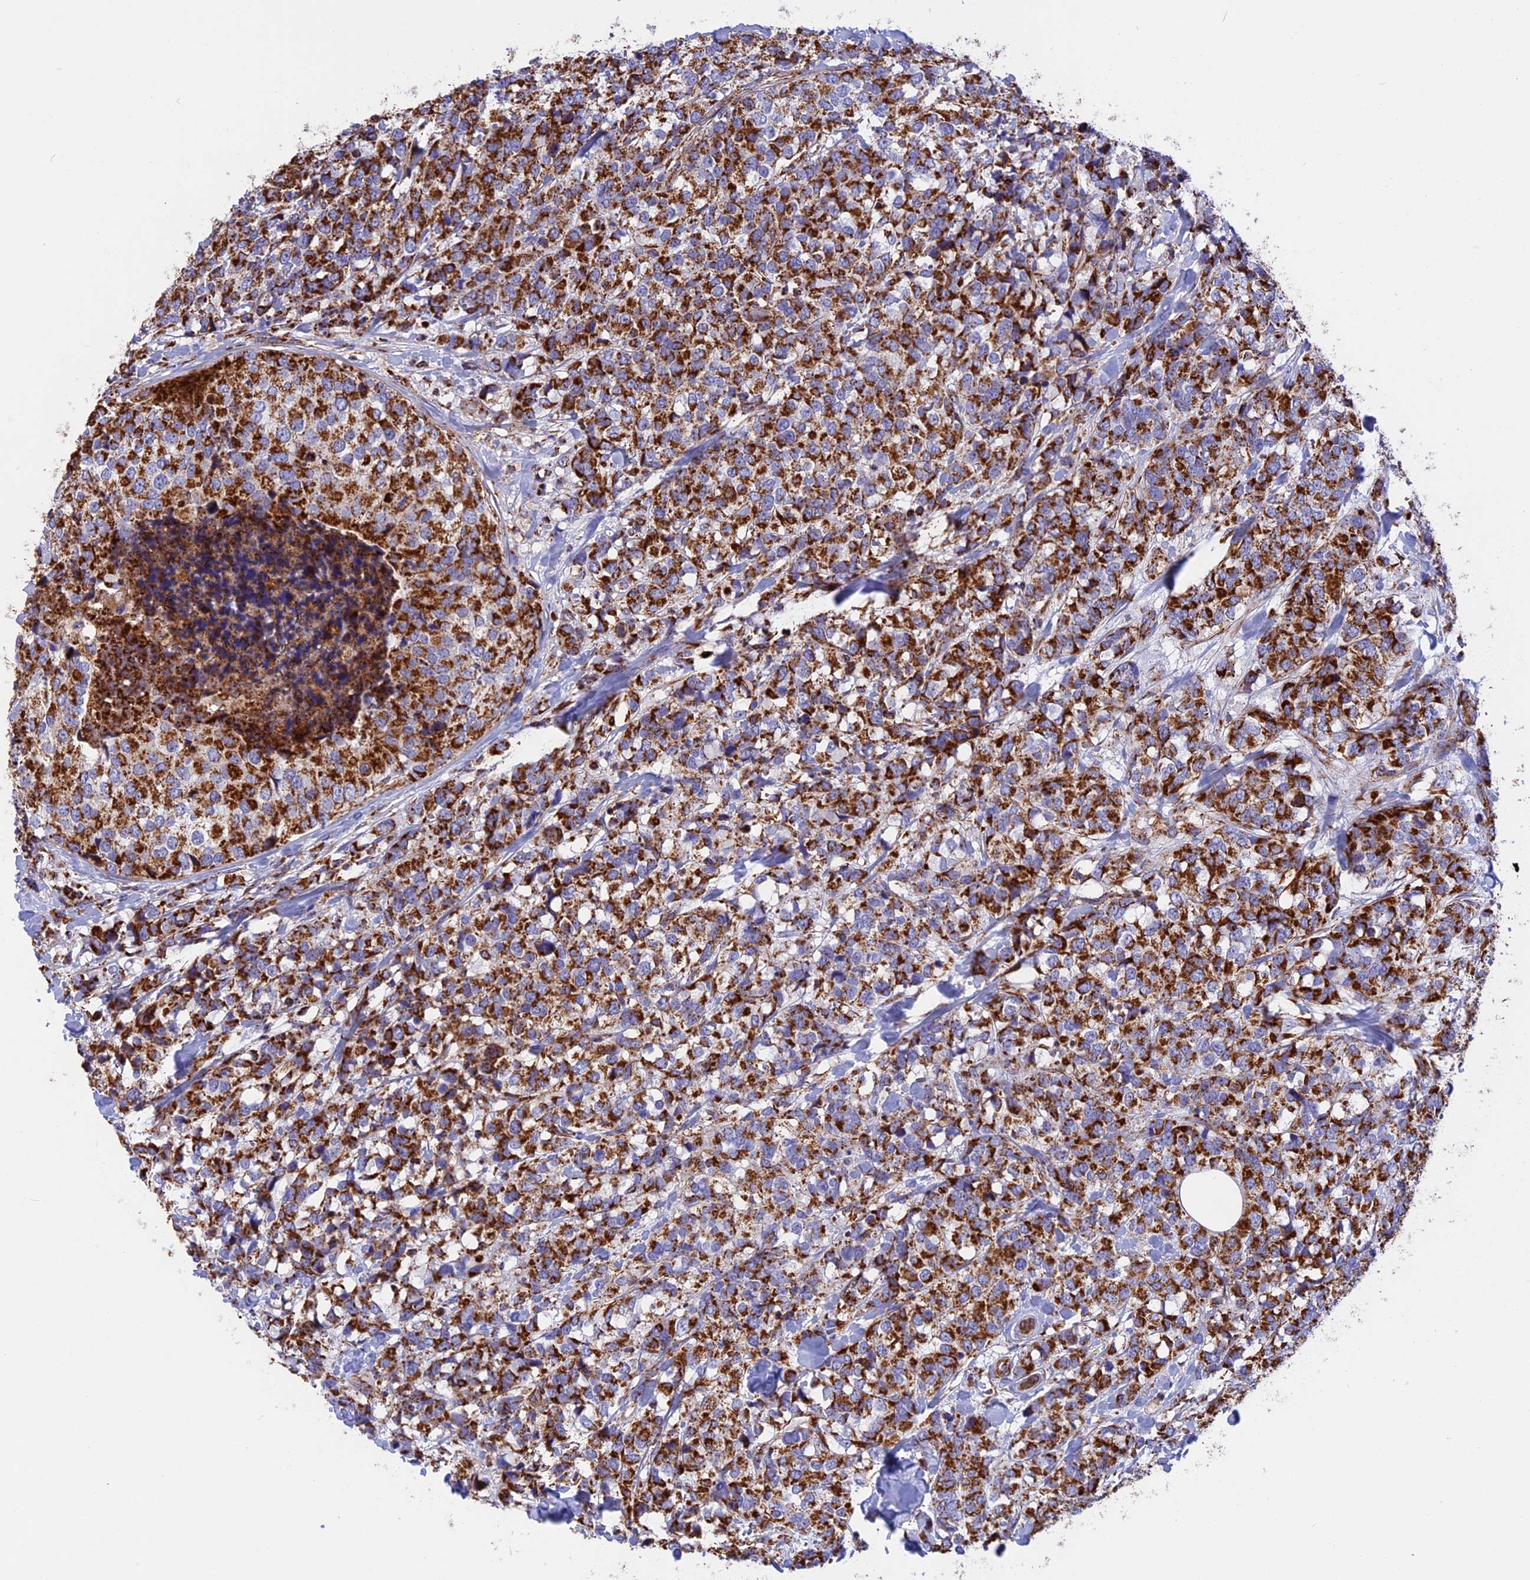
{"staining": {"intensity": "strong", "quantity": ">75%", "location": "cytoplasmic/membranous"}, "tissue": "breast cancer", "cell_type": "Tumor cells", "image_type": "cancer", "snomed": [{"axis": "morphology", "description": "Lobular carcinoma"}, {"axis": "topography", "description": "Breast"}], "caption": "Breast lobular carcinoma stained for a protein (brown) exhibits strong cytoplasmic/membranous positive positivity in about >75% of tumor cells.", "gene": "UQCRB", "patient": {"sex": "female", "age": 59}}